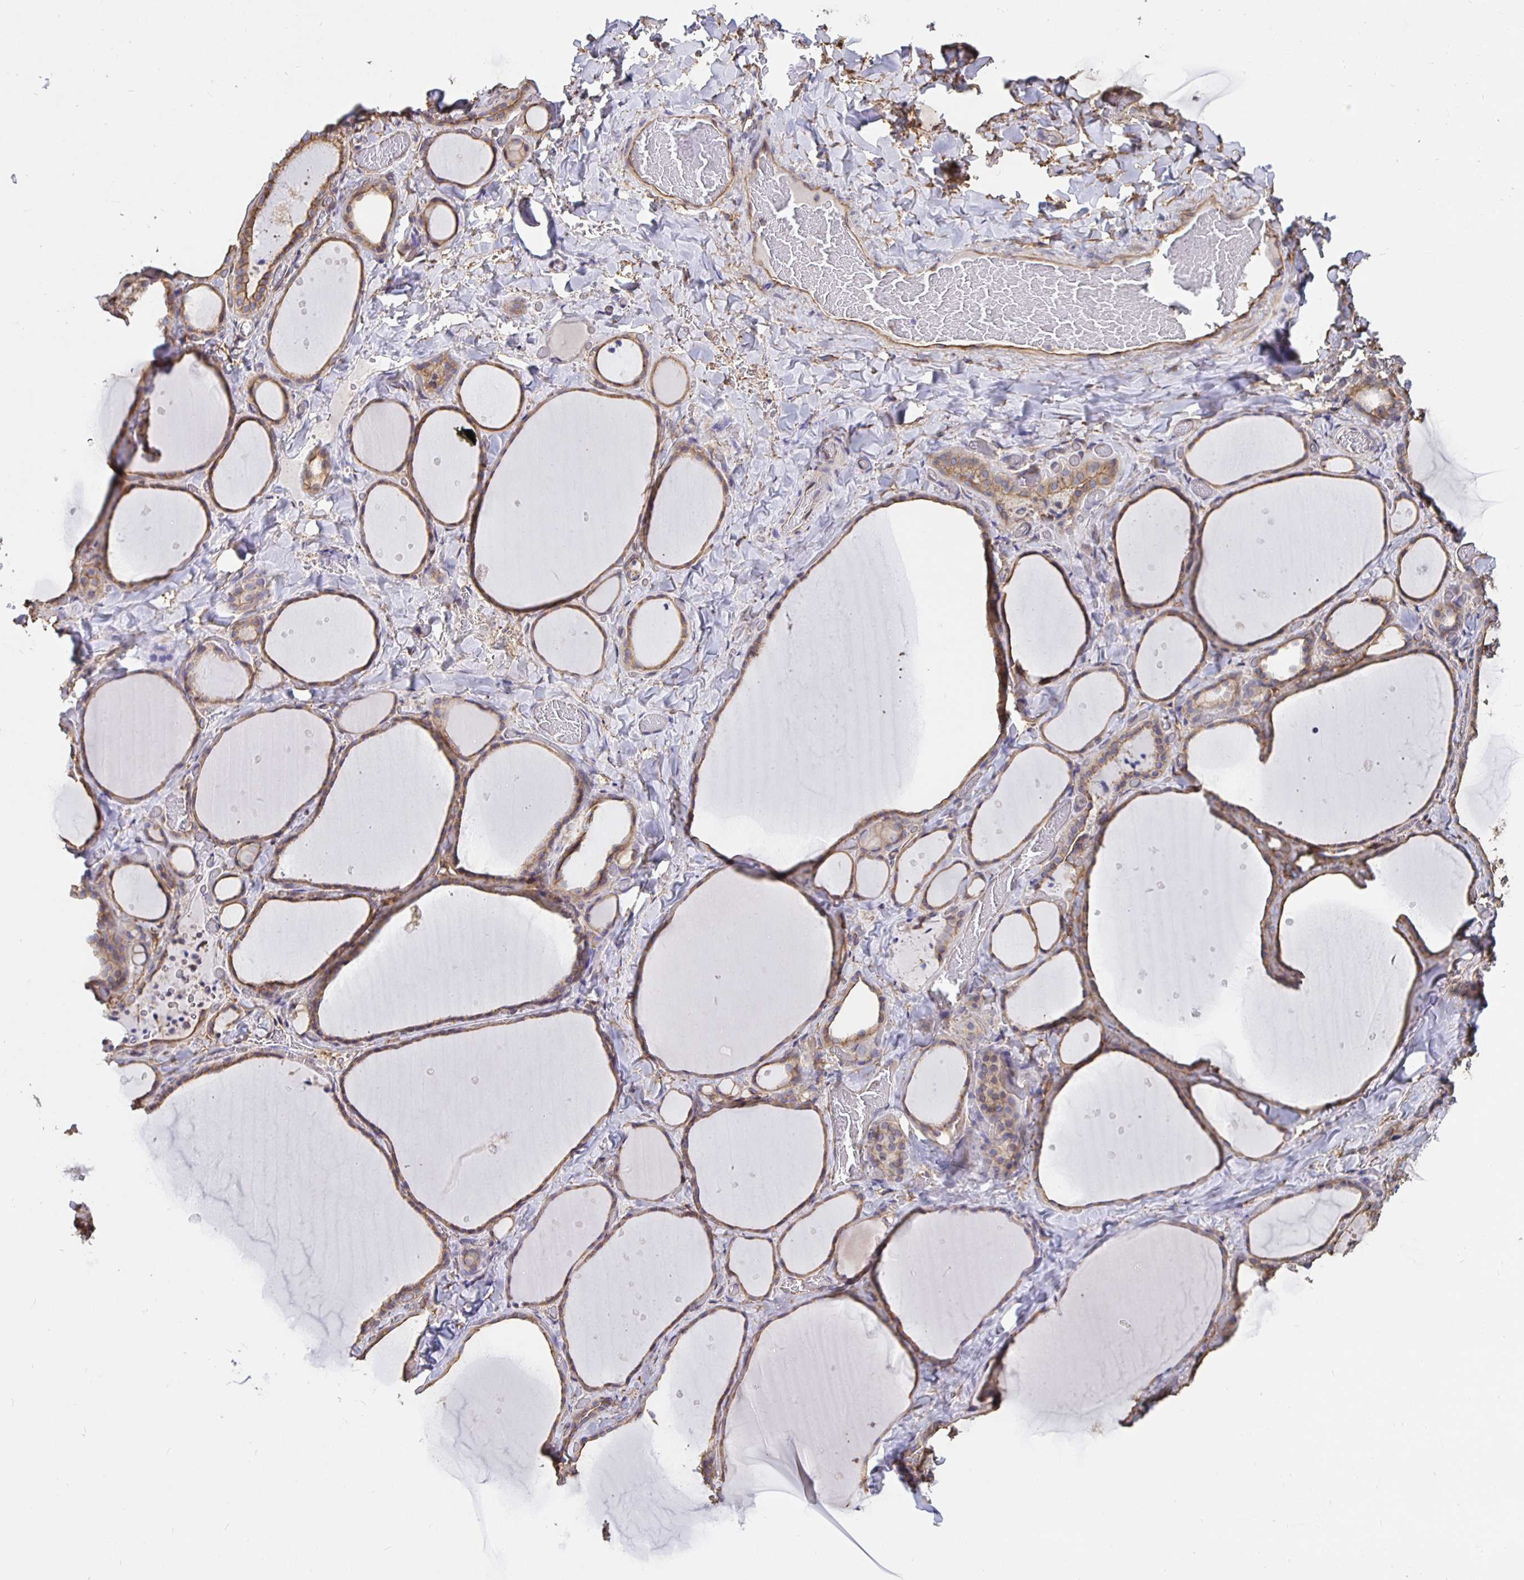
{"staining": {"intensity": "weak", "quantity": ">75%", "location": "cytoplasmic/membranous"}, "tissue": "thyroid gland", "cell_type": "Glandular cells", "image_type": "normal", "snomed": [{"axis": "morphology", "description": "Normal tissue, NOS"}, {"axis": "topography", "description": "Thyroid gland"}], "caption": "High-magnification brightfield microscopy of benign thyroid gland stained with DAB (3,3'-diaminobenzidine) (brown) and counterstained with hematoxylin (blue). glandular cells exhibit weak cytoplasmic/membranous positivity is identified in about>75% of cells.", "gene": "ARHGEF39", "patient": {"sex": "female", "age": 36}}